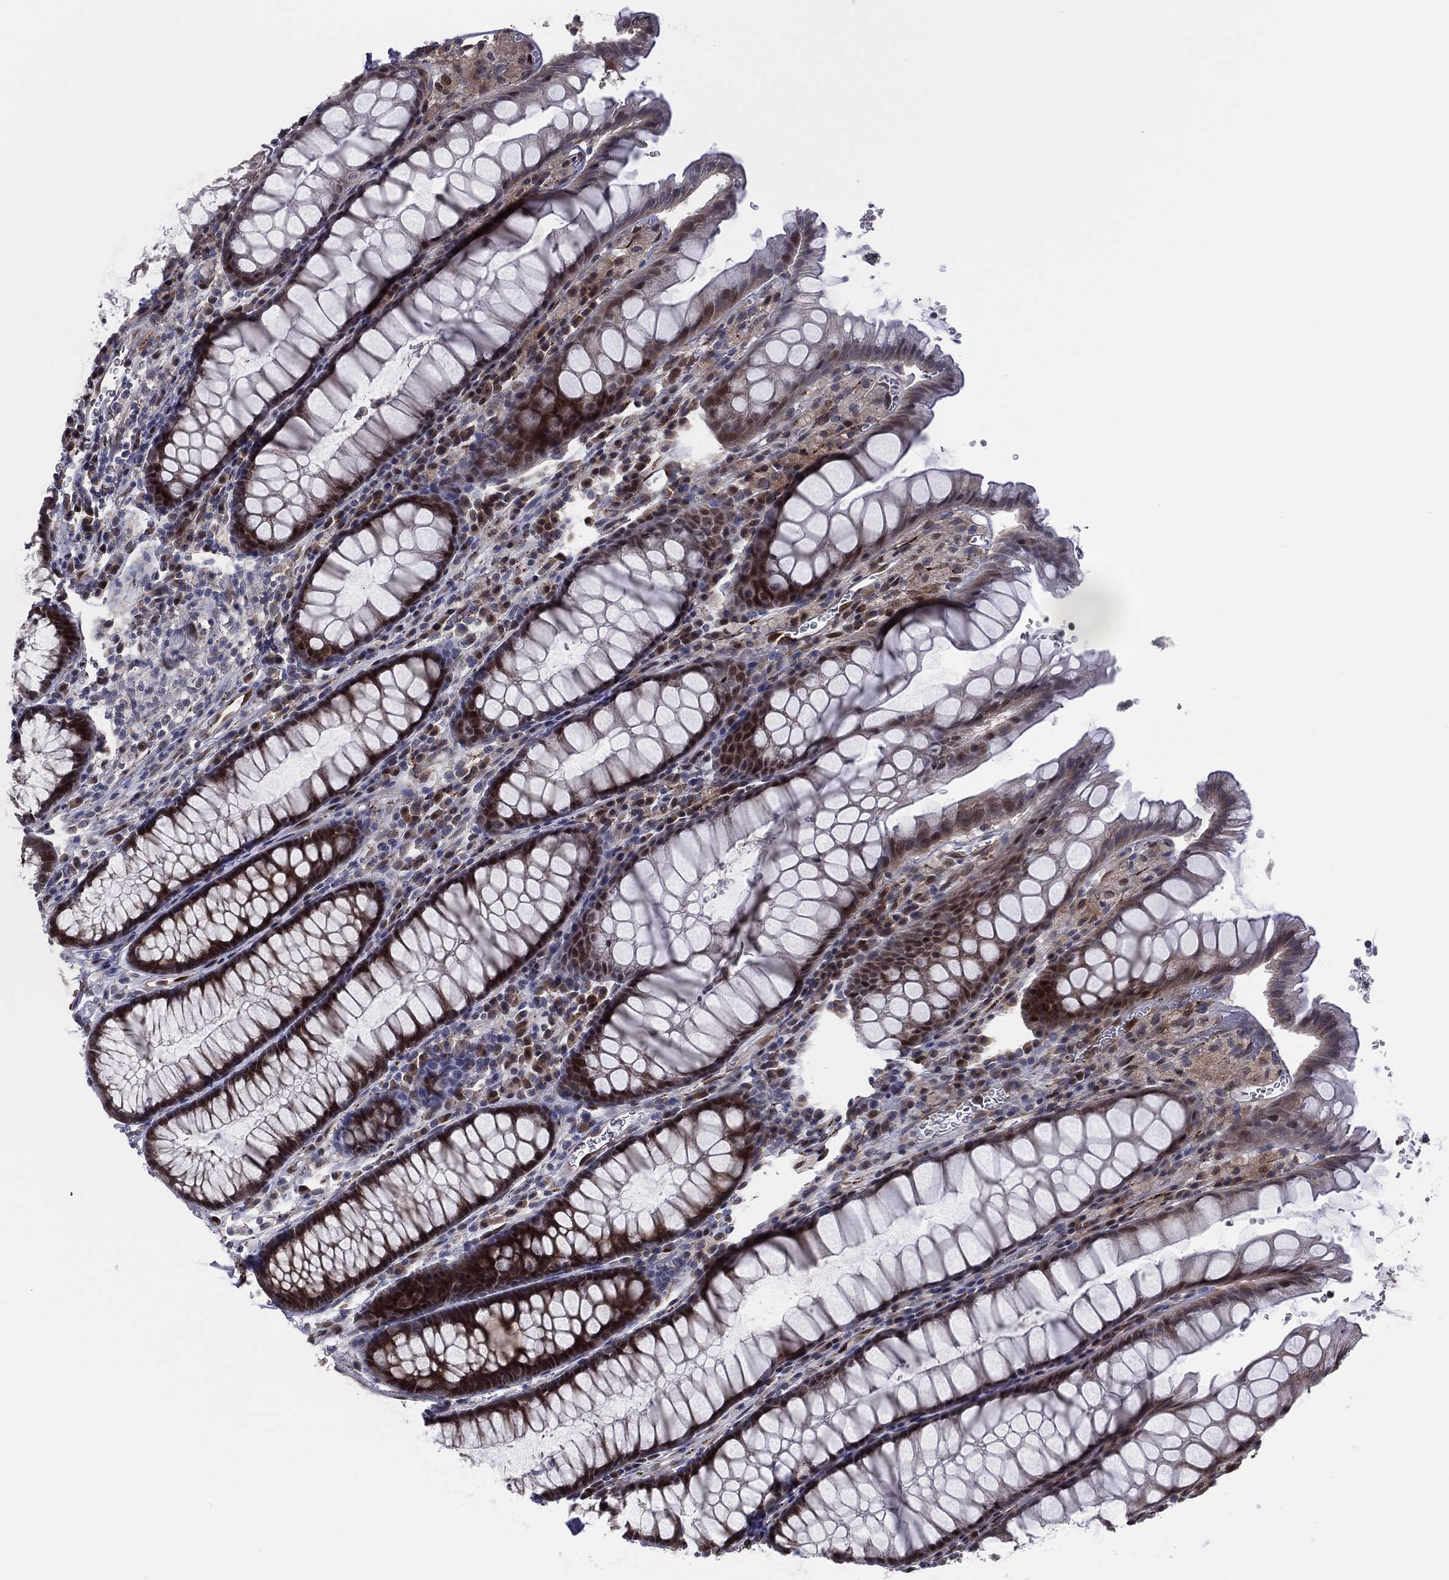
{"staining": {"intensity": "strong", "quantity": "25%-75%", "location": "cytoplasmic/membranous,nuclear"}, "tissue": "rectum", "cell_type": "Glandular cells", "image_type": "normal", "snomed": [{"axis": "morphology", "description": "Normal tissue, NOS"}, {"axis": "topography", "description": "Rectum"}], "caption": "Approximately 25%-75% of glandular cells in unremarkable rectum reveal strong cytoplasmic/membranous,nuclear protein expression as visualized by brown immunohistochemical staining.", "gene": "SNCG", "patient": {"sex": "female", "age": 68}}